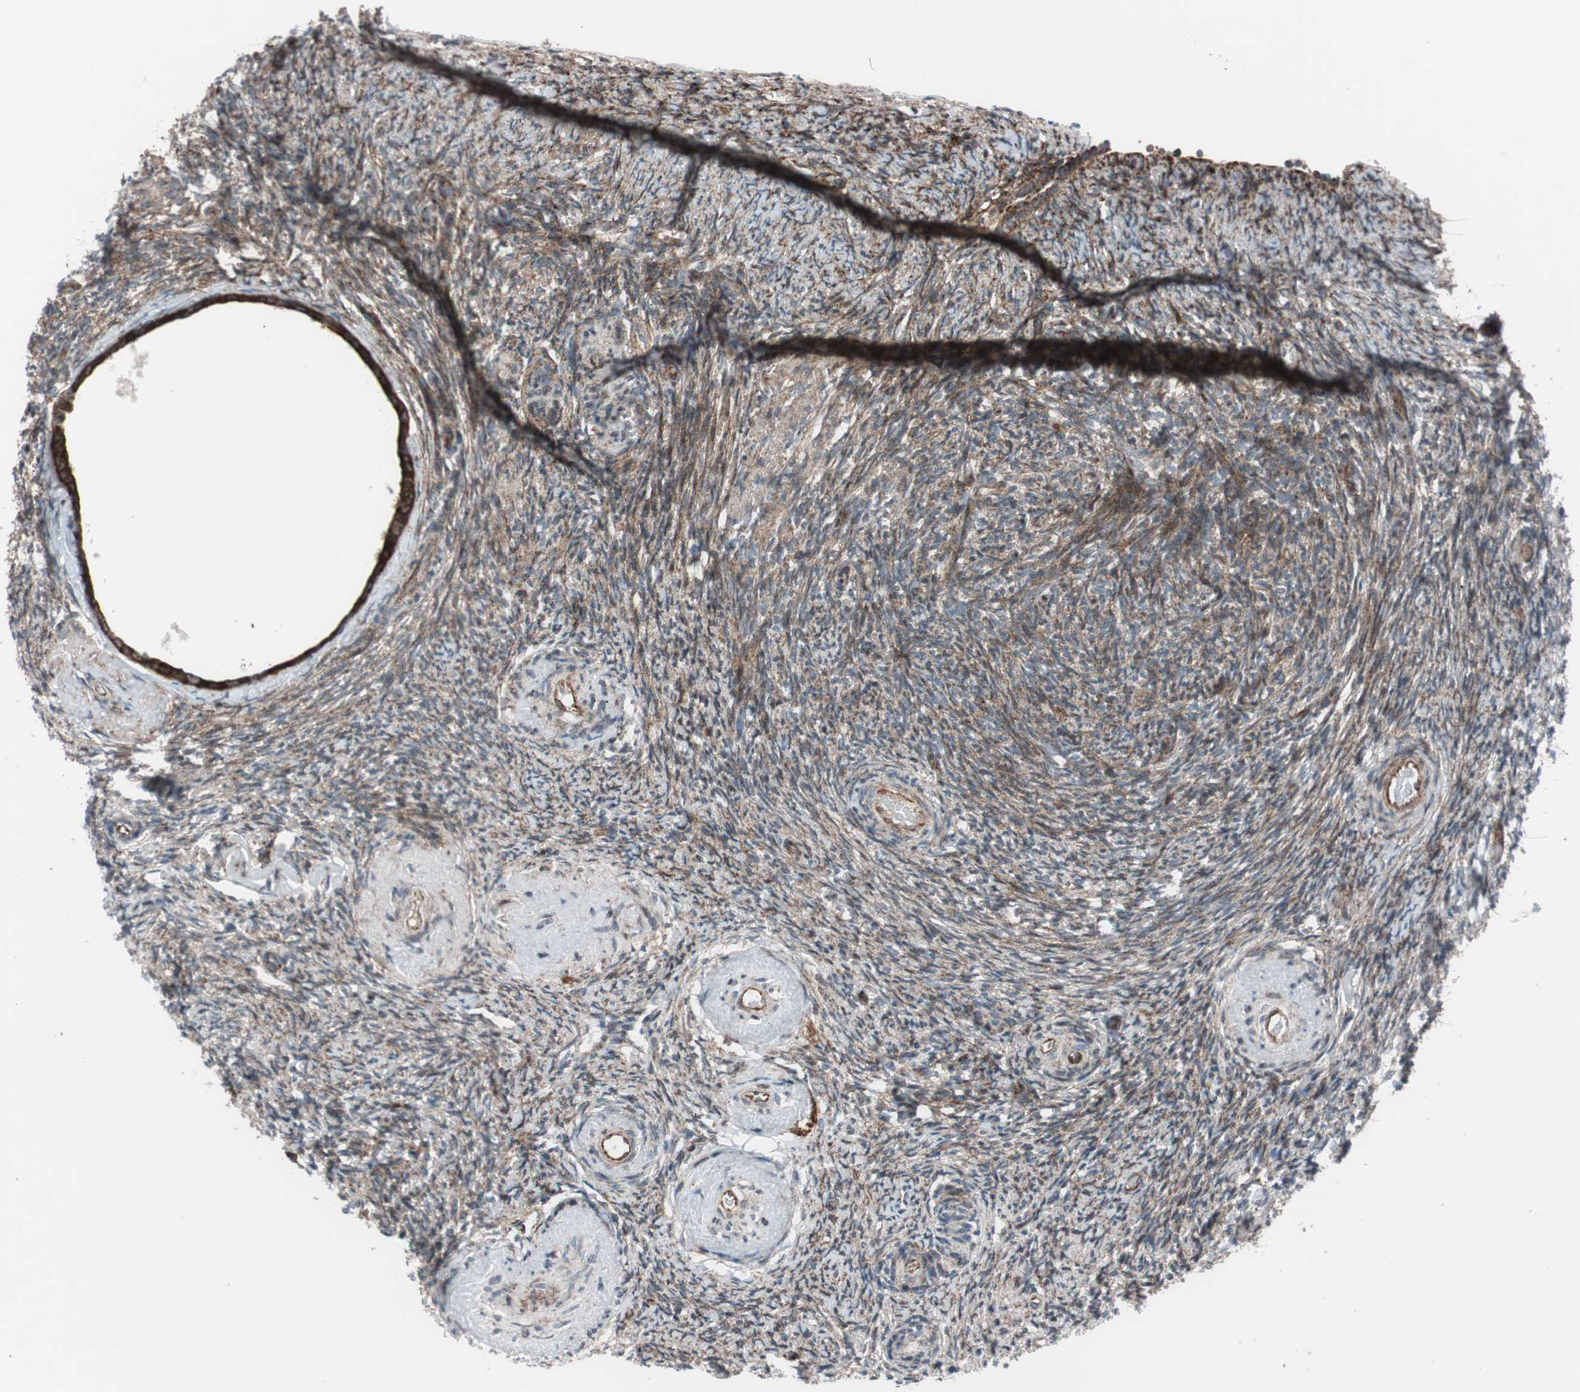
{"staining": {"intensity": "moderate", "quantity": "25%-75%", "location": "cytoplasmic/membranous"}, "tissue": "ovary", "cell_type": "Ovarian stroma cells", "image_type": "normal", "snomed": [{"axis": "morphology", "description": "Normal tissue, NOS"}, {"axis": "topography", "description": "Ovary"}], "caption": "Immunohistochemistry of unremarkable human ovary displays medium levels of moderate cytoplasmic/membranous positivity in about 25%-75% of ovarian stroma cells. (Stains: DAB in brown, nuclei in blue, Microscopy: brightfield microscopy at high magnification).", "gene": "CCL14", "patient": {"sex": "female", "age": 60}}